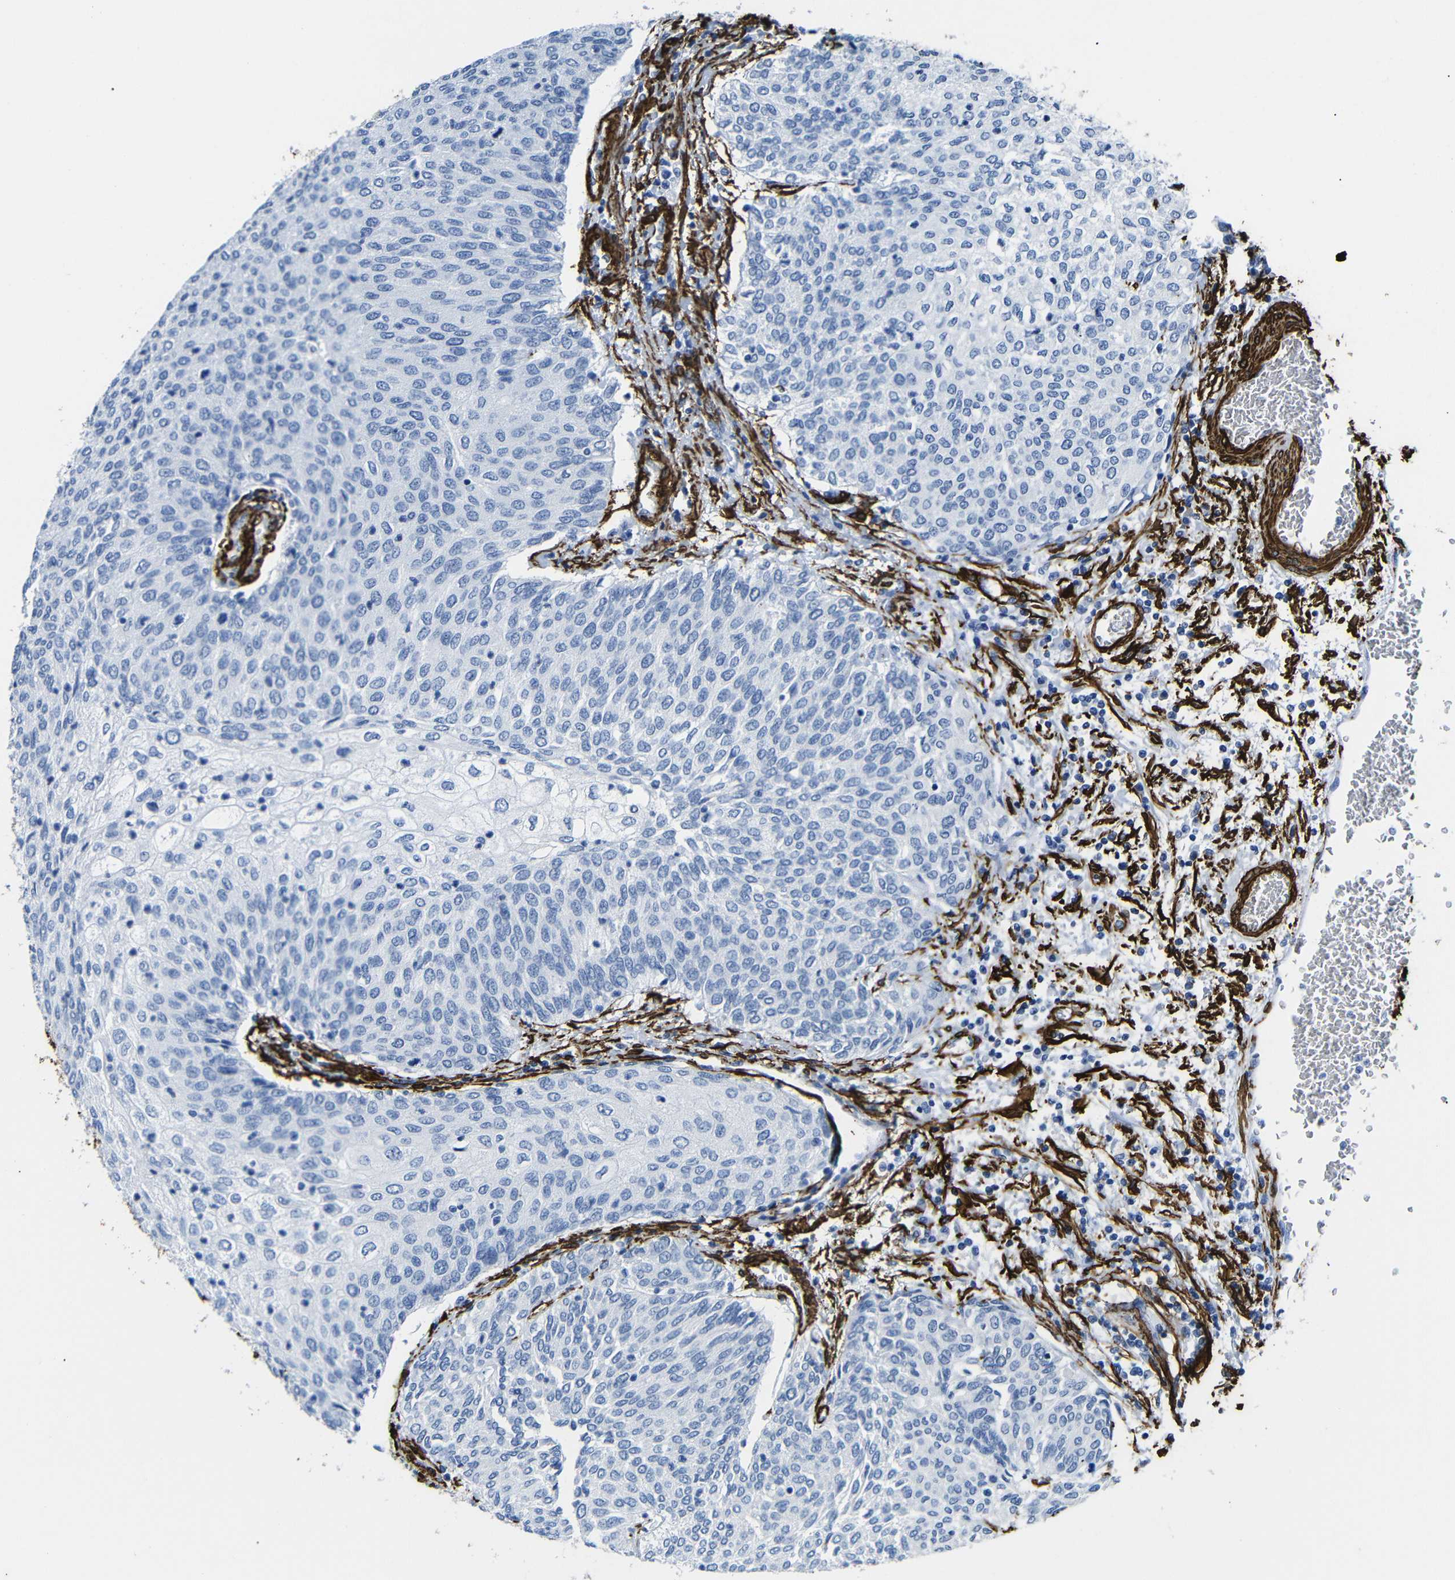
{"staining": {"intensity": "negative", "quantity": "none", "location": "none"}, "tissue": "urothelial cancer", "cell_type": "Tumor cells", "image_type": "cancer", "snomed": [{"axis": "morphology", "description": "Urothelial carcinoma, Low grade"}, {"axis": "topography", "description": "Urinary bladder"}], "caption": "Immunohistochemistry of urothelial cancer reveals no staining in tumor cells. (DAB immunohistochemistry (IHC), high magnification).", "gene": "ACTA2", "patient": {"sex": "female", "age": 79}}